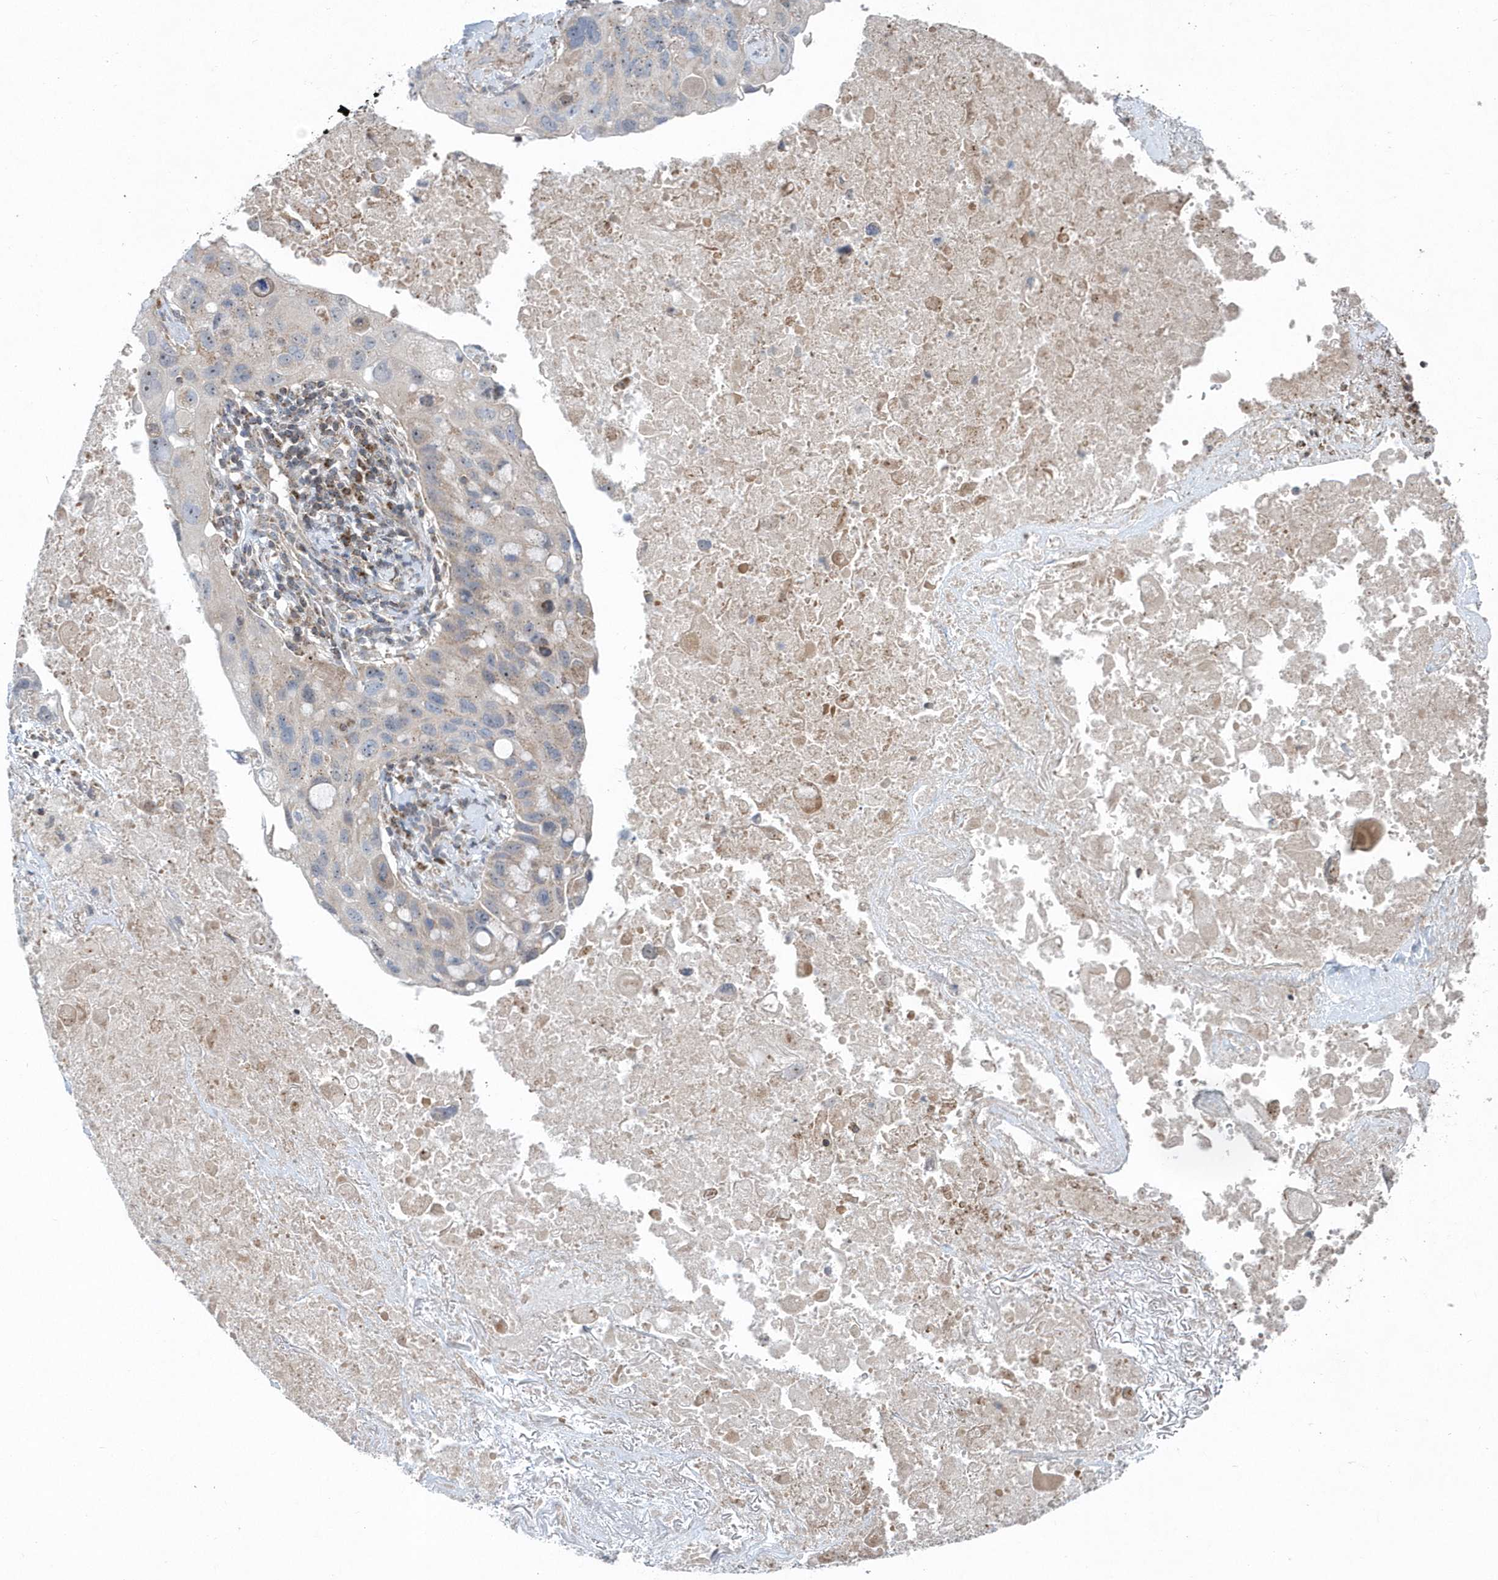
{"staining": {"intensity": "weak", "quantity": "<25%", "location": "cytoplasmic/membranous"}, "tissue": "lung cancer", "cell_type": "Tumor cells", "image_type": "cancer", "snomed": [{"axis": "morphology", "description": "Squamous cell carcinoma, NOS"}, {"axis": "topography", "description": "Lung"}], "caption": "Tumor cells show no significant protein expression in lung cancer.", "gene": "PPP1R7", "patient": {"sex": "female", "age": 73}}